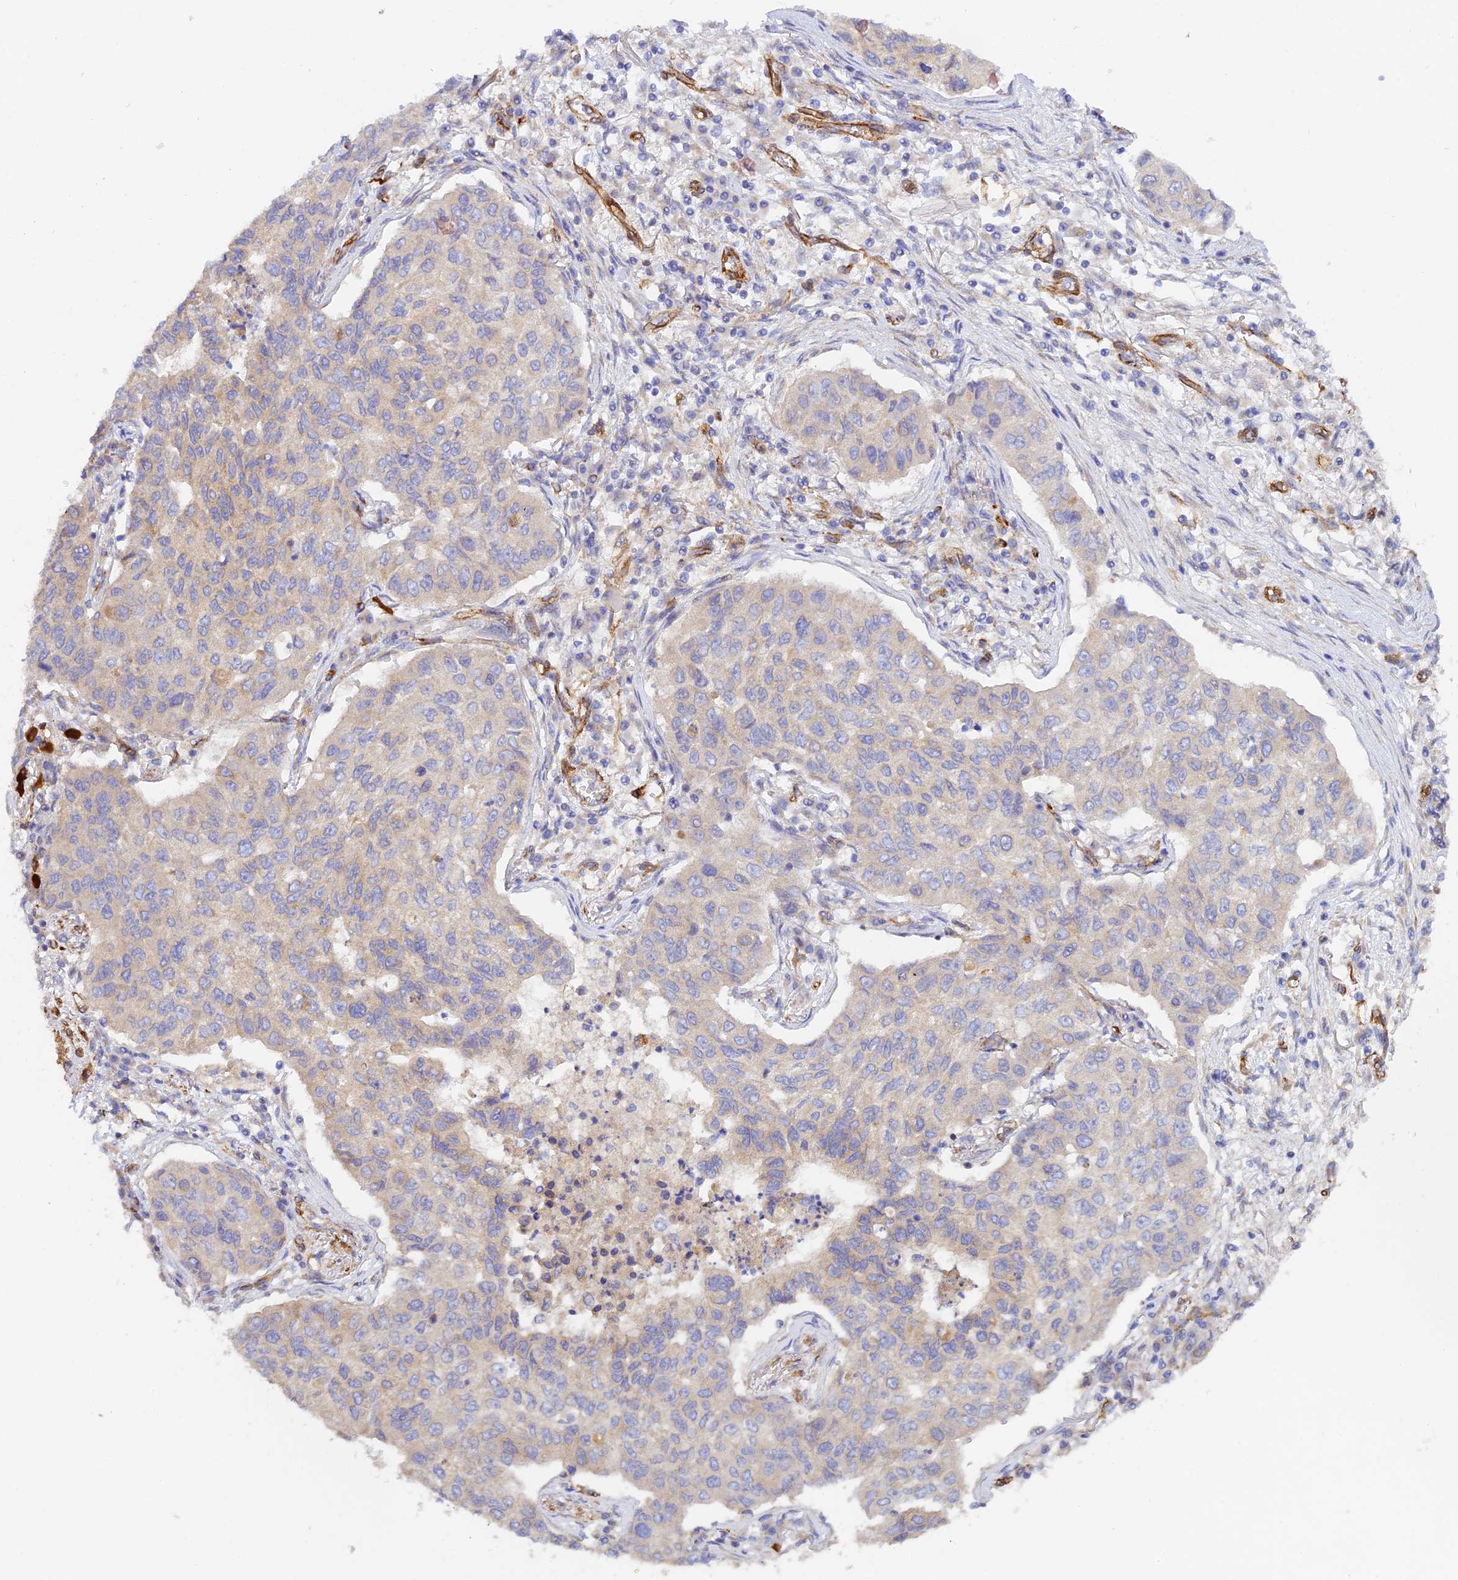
{"staining": {"intensity": "weak", "quantity": "25%-75%", "location": "cytoplasmic/membranous"}, "tissue": "lung cancer", "cell_type": "Tumor cells", "image_type": "cancer", "snomed": [{"axis": "morphology", "description": "Squamous cell carcinoma, NOS"}, {"axis": "topography", "description": "Lung"}], "caption": "Immunohistochemistry staining of lung cancer (squamous cell carcinoma), which reveals low levels of weak cytoplasmic/membranous positivity in about 25%-75% of tumor cells indicating weak cytoplasmic/membranous protein expression. The staining was performed using DAB (brown) for protein detection and nuclei were counterstained in hematoxylin (blue).", "gene": "MYO9A", "patient": {"sex": "male", "age": 74}}